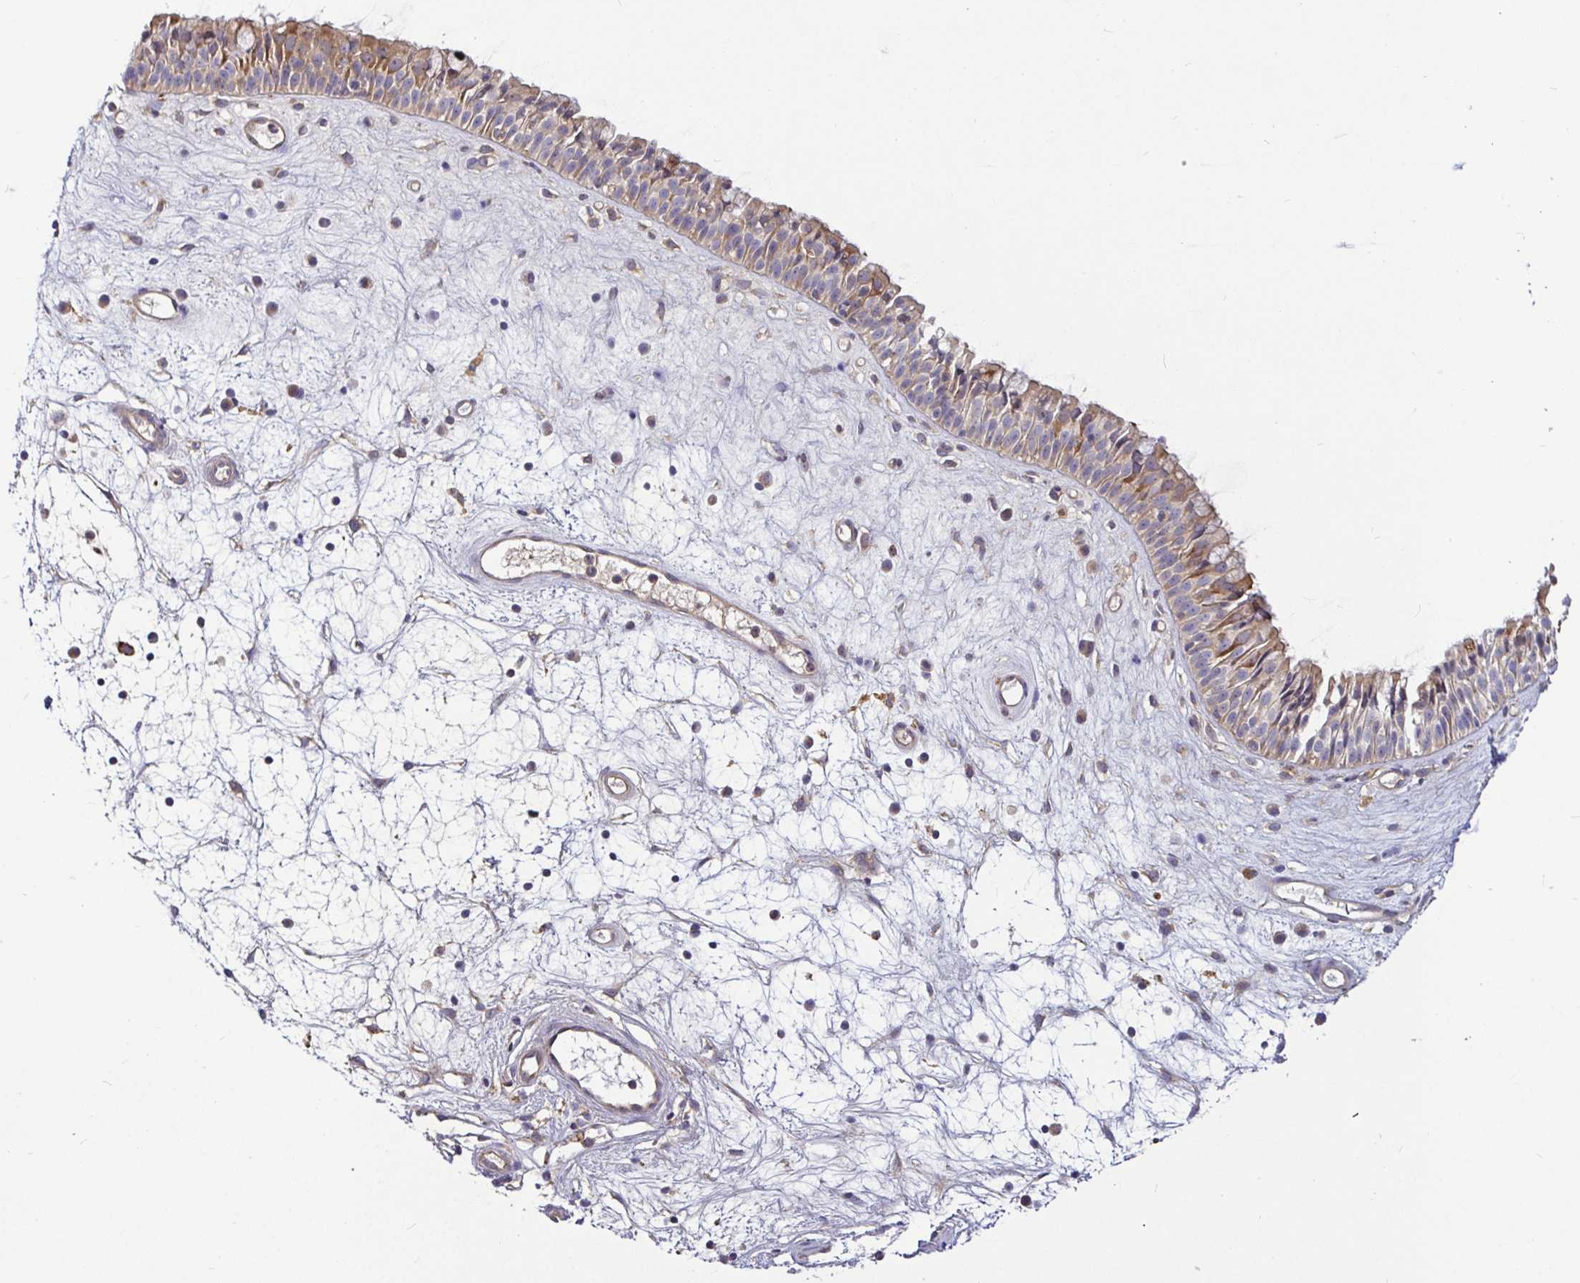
{"staining": {"intensity": "moderate", "quantity": ">75%", "location": "cytoplasmic/membranous"}, "tissue": "nasopharynx", "cell_type": "Respiratory epithelial cells", "image_type": "normal", "snomed": [{"axis": "morphology", "description": "Normal tissue, NOS"}, {"axis": "topography", "description": "Nasopharynx"}], "caption": "Immunohistochemistry (IHC) micrograph of unremarkable nasopharynx: nasopharynx stained using IHC exhibits medium levels of moderate protein expression localized specifically in the cytoplasmic/membranous of respiratory epithelial cells, appearing as a cytoplasmic/membranous brown color.", "gene": "SNX8", "patient": {"sex": "male", "age": 69}}